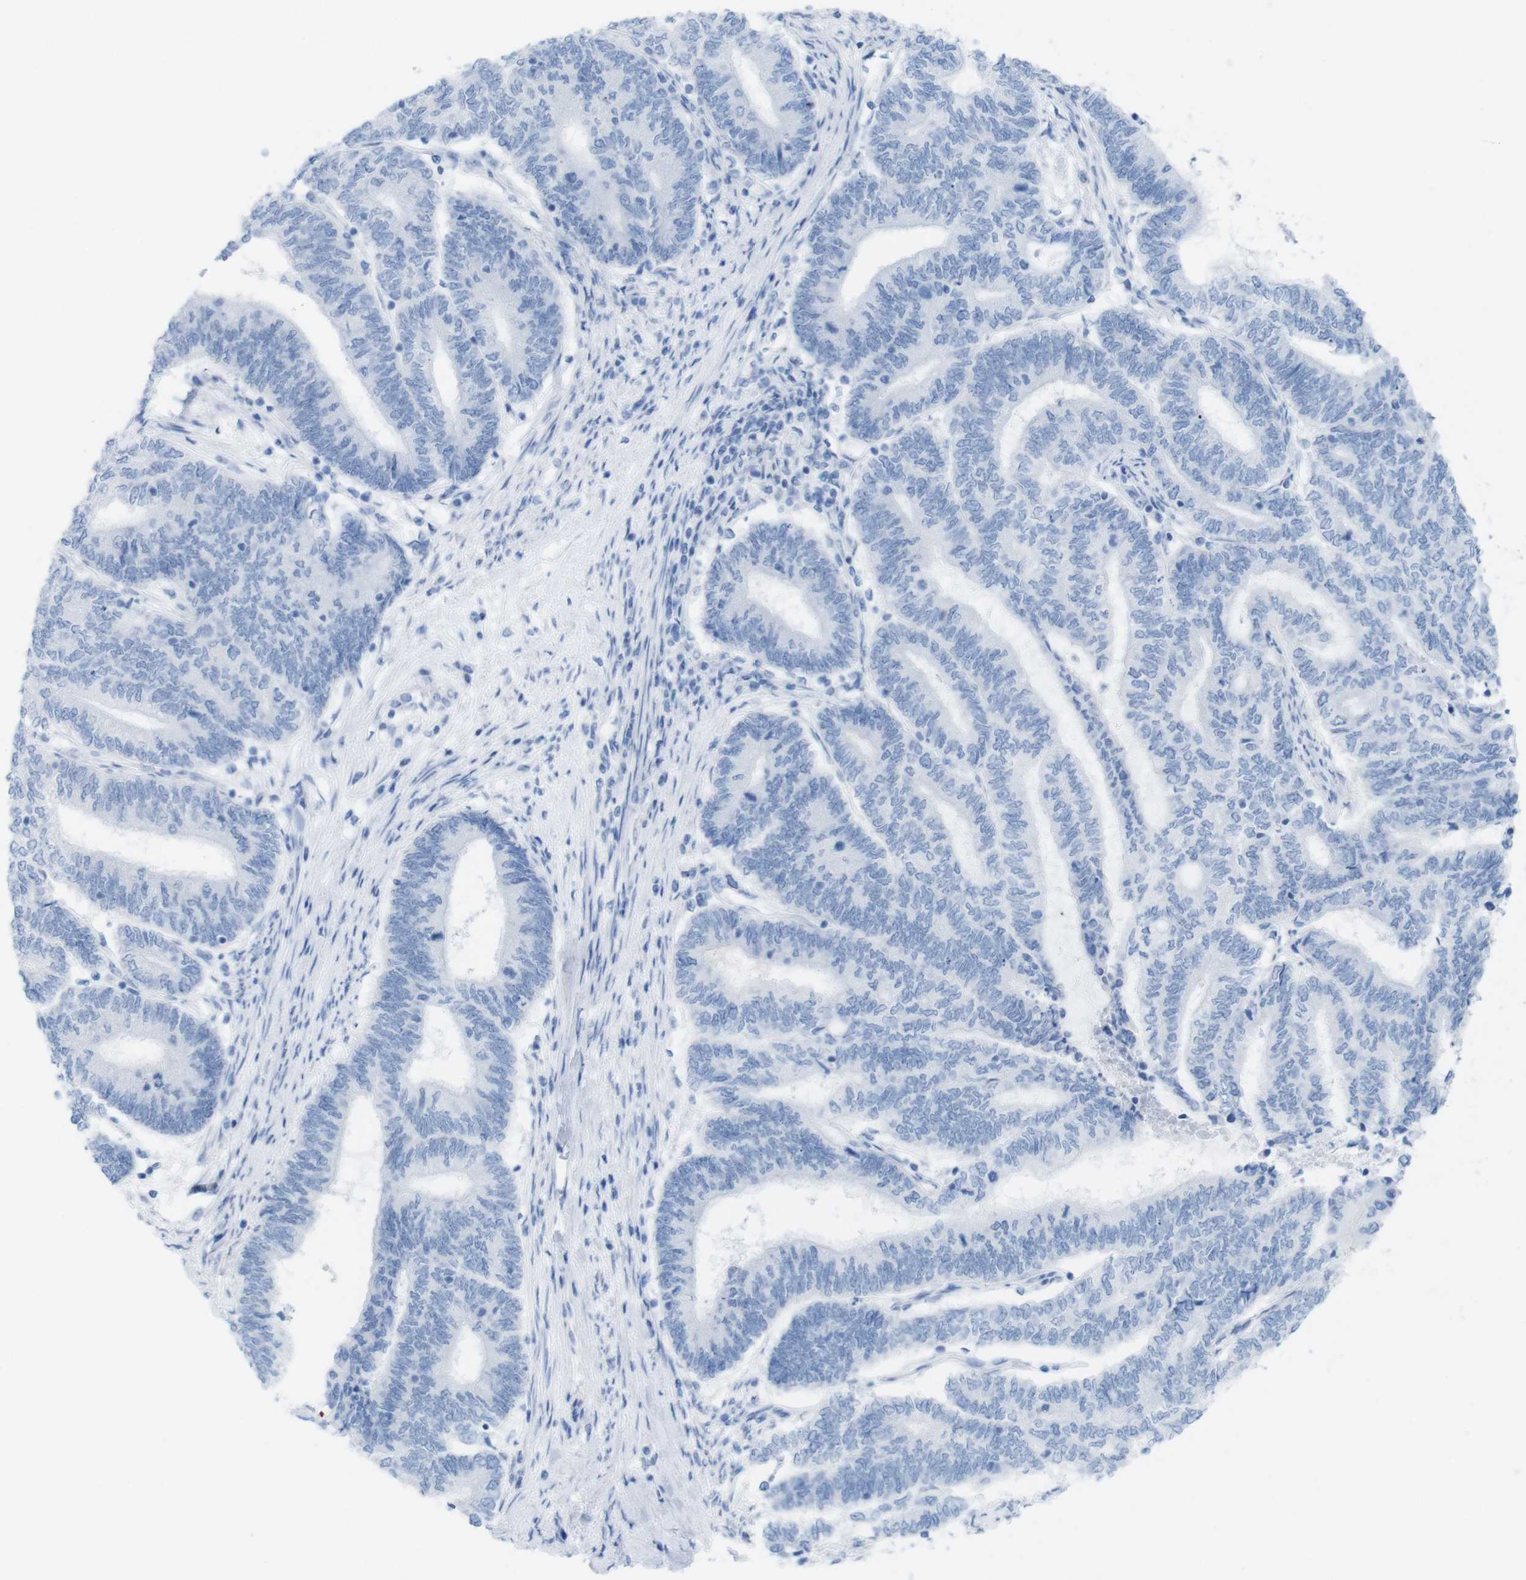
{"staining": {"intensity": "negative", "quantity": "none", "location": "none"}, "tissue": "endometrial cancer", "cell_type": "Tumor cells", "image_type": "cancer", "snomed": [{"axis": "morphology", "description": "Adenocarcinoma, NOS"}, {"axis": "topography", "description": "Uterus"}, {"axis": "topography", "description": "Endometrium"}], "caption": "Immunohistochemistry (IHC) histopathology image of neoplastic tissue: human endometrial cancer (adenocarcinoma) stained with DAB reveals no significant protein expression in tumor cells.", "gene": "MYH7", "patient": {"sex": "female", "age": 70}}